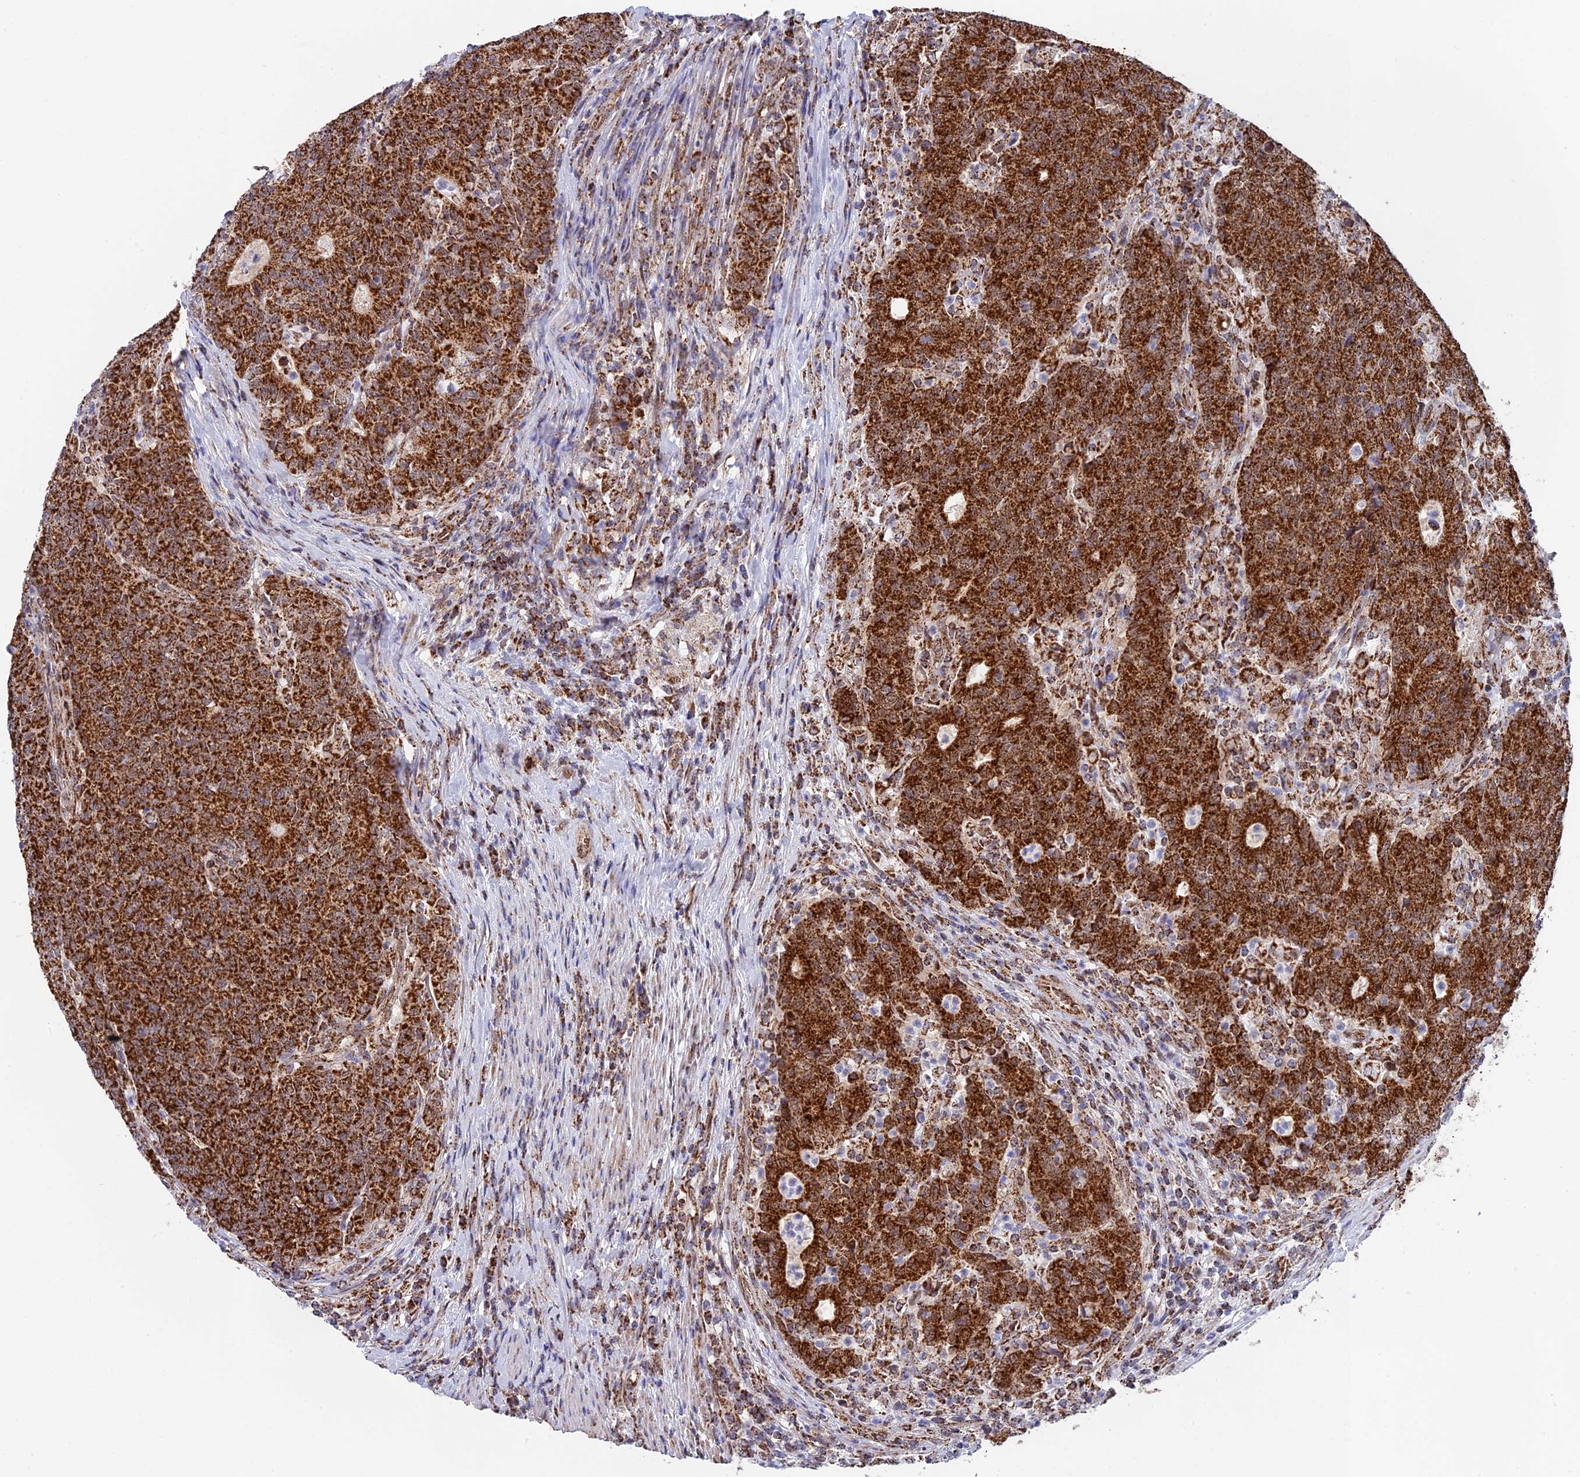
{"staining": {"intensity": "strong", "quantity": ">75%", "location": "cytoplasmic/membranous"}, "tissue": "colorectal cancer", "cell_type": "Tumor cells", "image_type": "cancer", "snomed": [{"axis": "morphology", "description": "Adenocarcinoma, NOS"}, {"axis": "topography", "description": "Colon"}], "caption": "Colorectal cancer (adenocarcinoma) stained with a brown dye displays strong cytoplasmic/membranous positive positivity in approximately >75% of tumor cells.", "gene": "CDC16", "patient": {"sex": "female", "age": 75}}